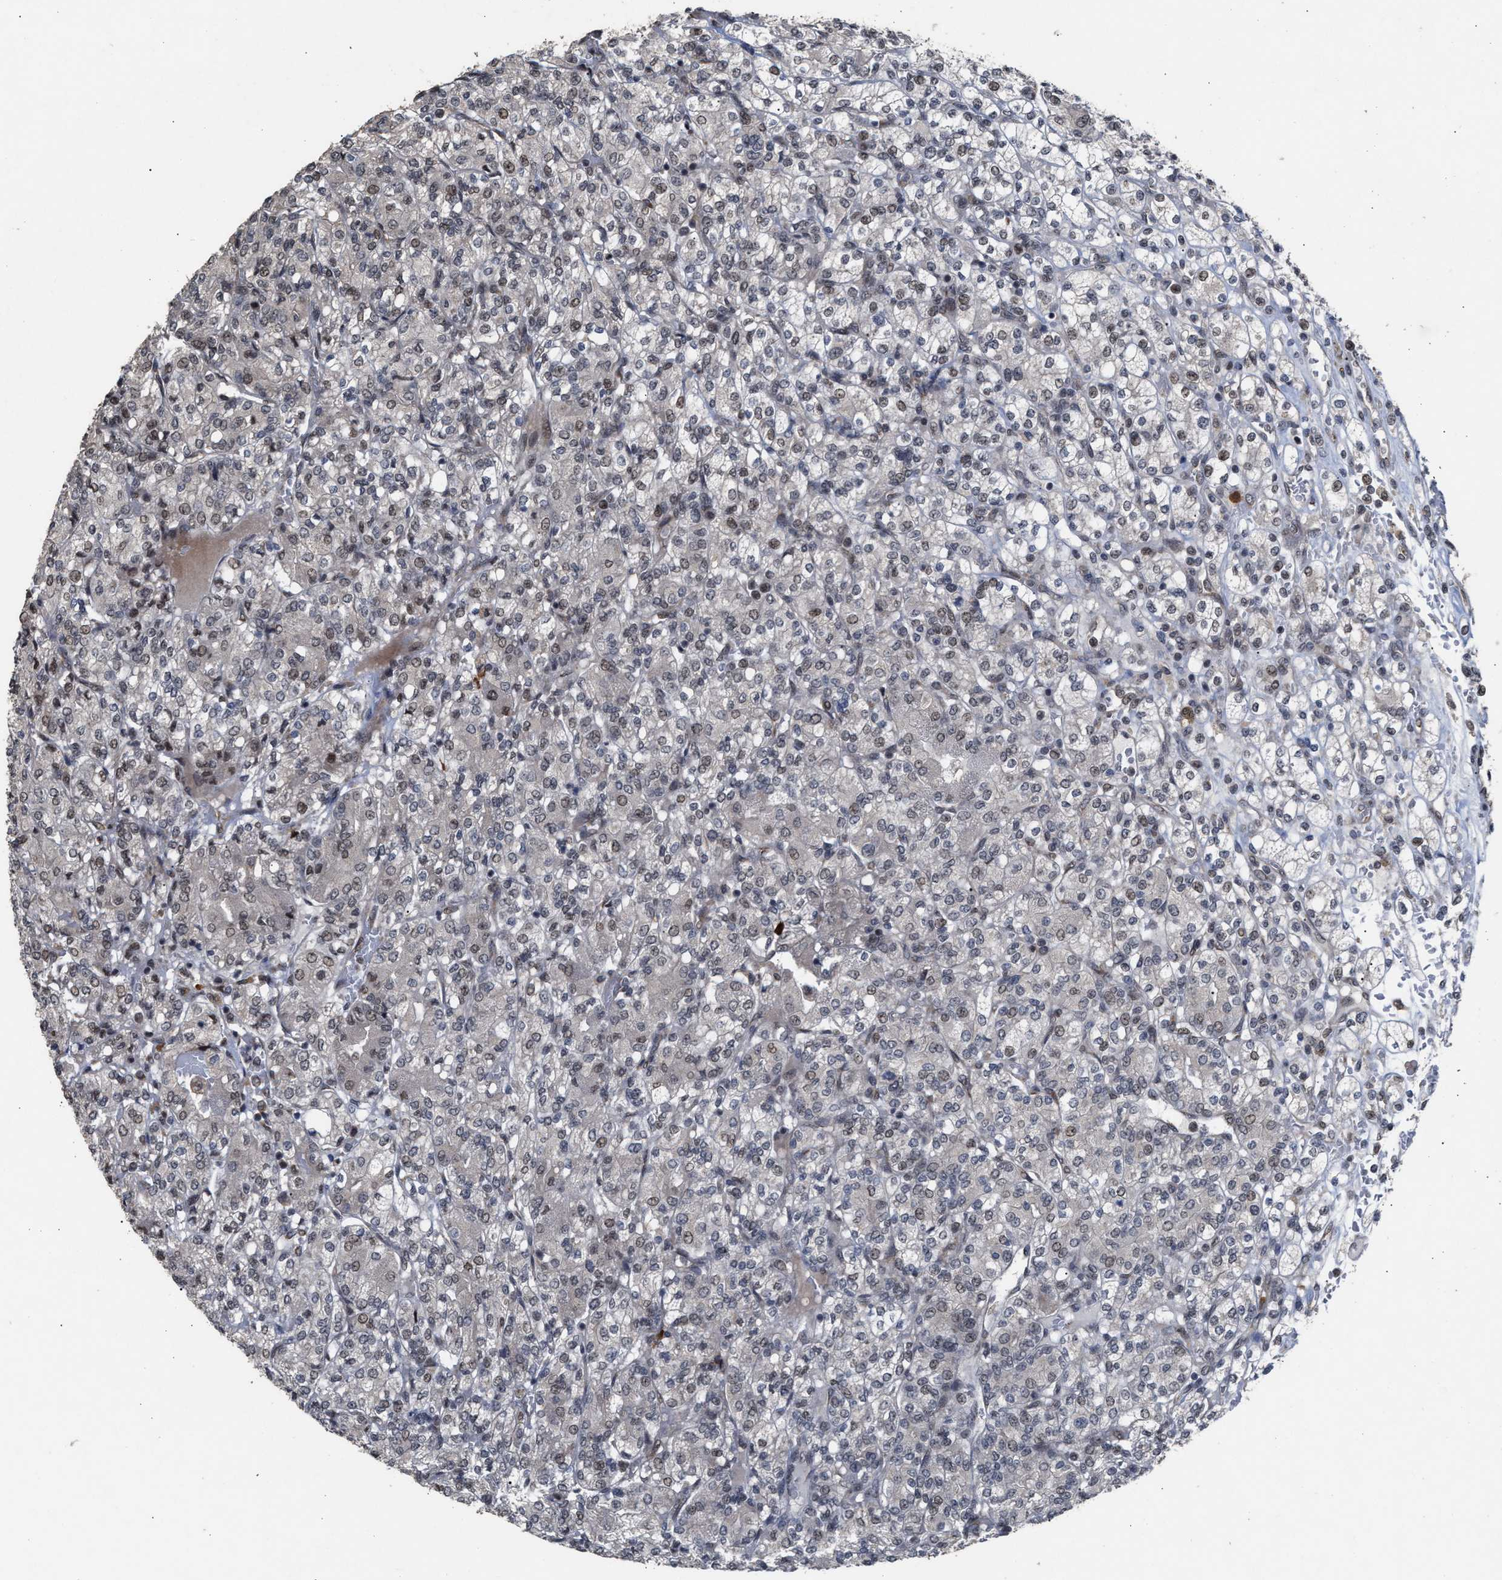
{"staining": {"intensity": "weak", "quantity": "<25%", "location": "nuclear"}, "tissue": "renal cancer", "cell_type": "Tumor cells", "image_type": "cancer", "snomed": [{"axis": "morphology", "description": "Adenocarcinoma, NOS"}, {"axis": "topography", "description": "Kidney"}], "caption": "This is a histopathology image of IHC staining of adenocarcinoma (renal), which shows no staining in tumor cells.", "gene": "MKNK2", "patient": {"sex": "male", "age": 77}}